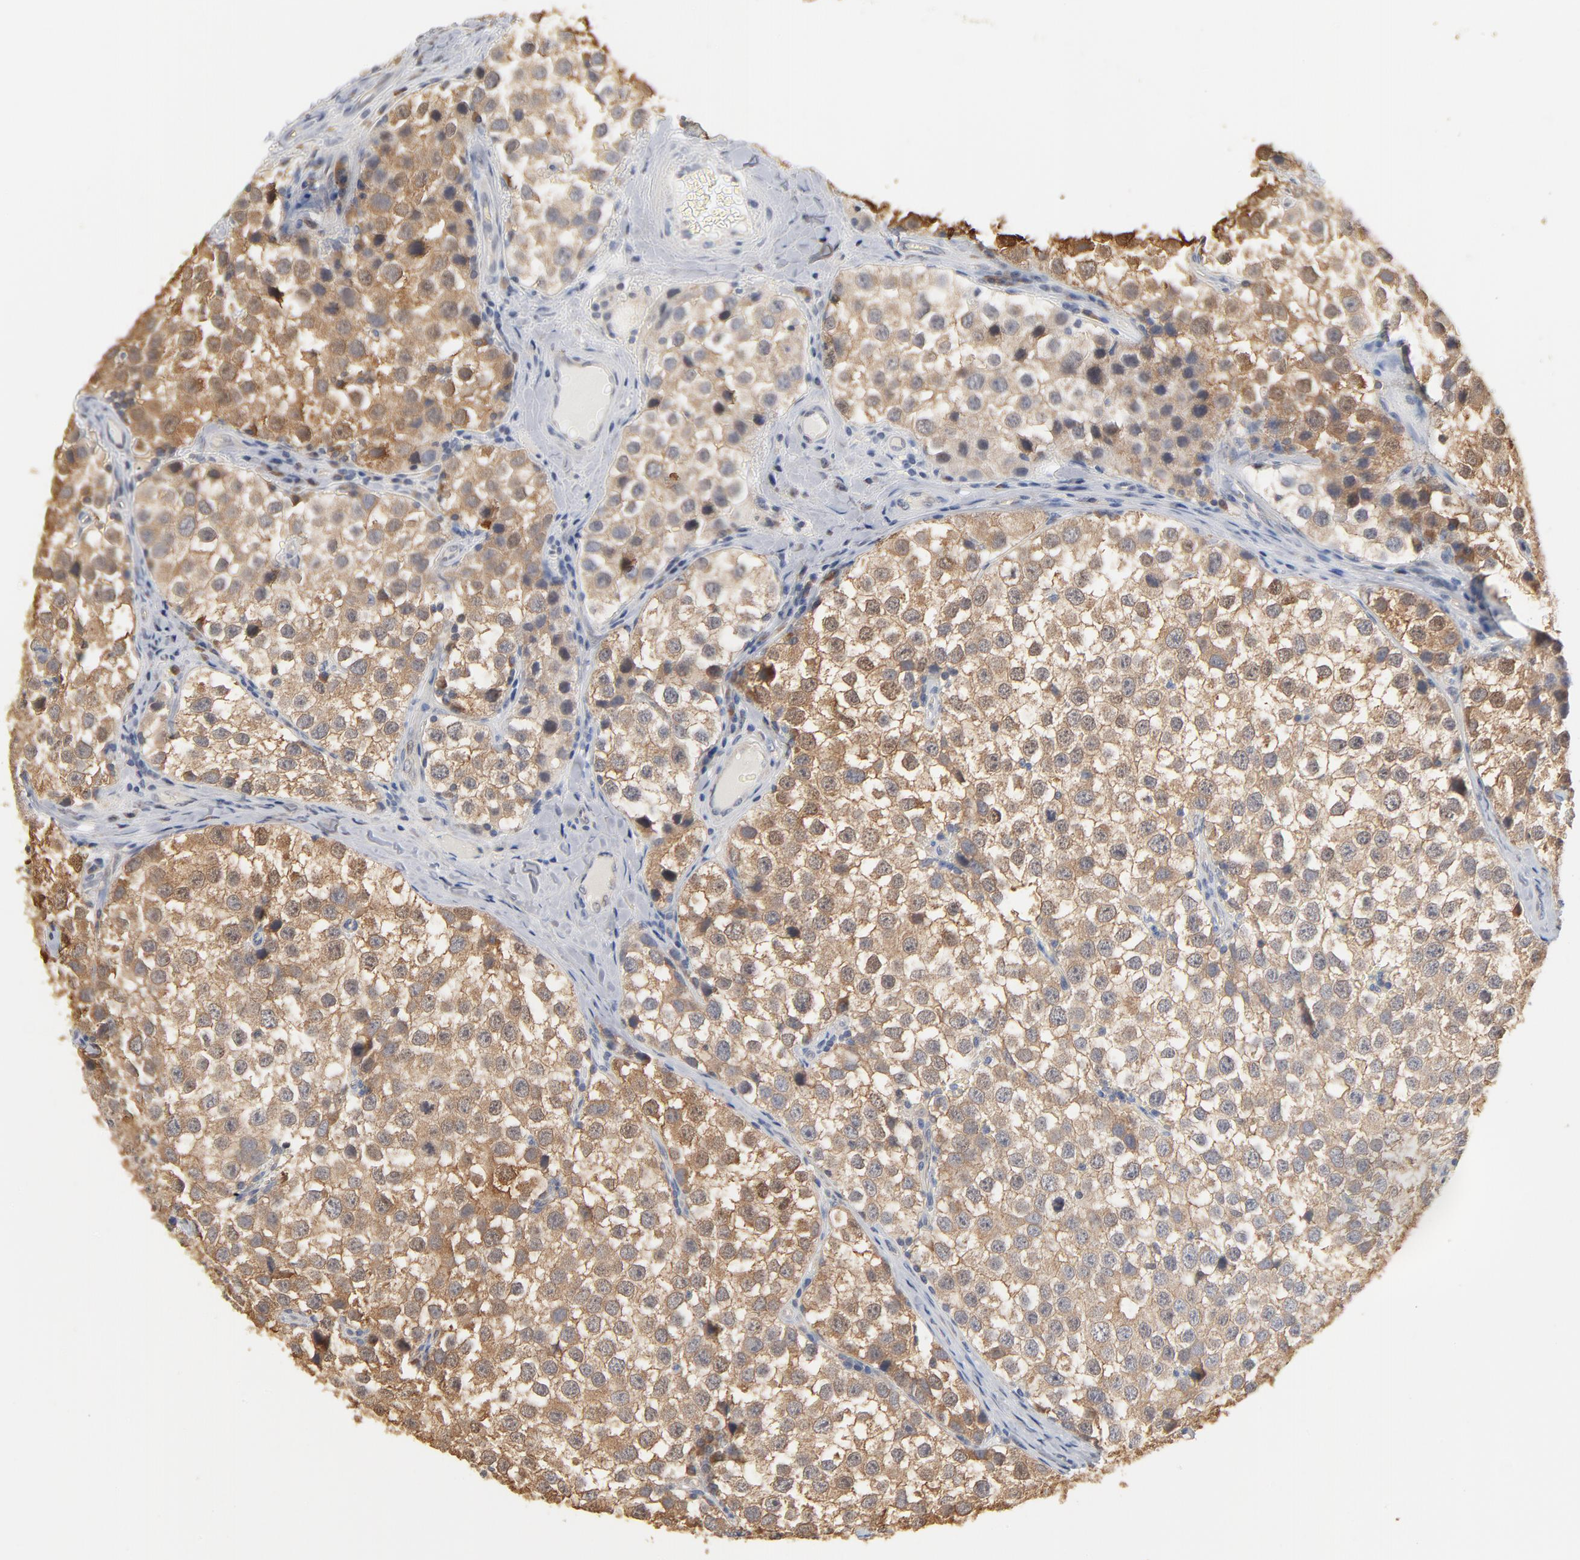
{"staining": {"intensity": "weak", "quantity": ">75%", "location": "cytoplasmic/membranous"}, "tissue": "testis cancer", "cell_type": "Tumor cells", "image_type": "cancer", "snomed": [{"axis": "morphology", "description": "Seminoma, NOS"}, {"axis": "topography", "description": "Testis"}], "caption": "Weak cytoplasmic/membranous expression is identified in about >75% of tumor cells in testis seminoma.", "gene": "EPCAM", "patient": {"sex": "male", "age": 39}}